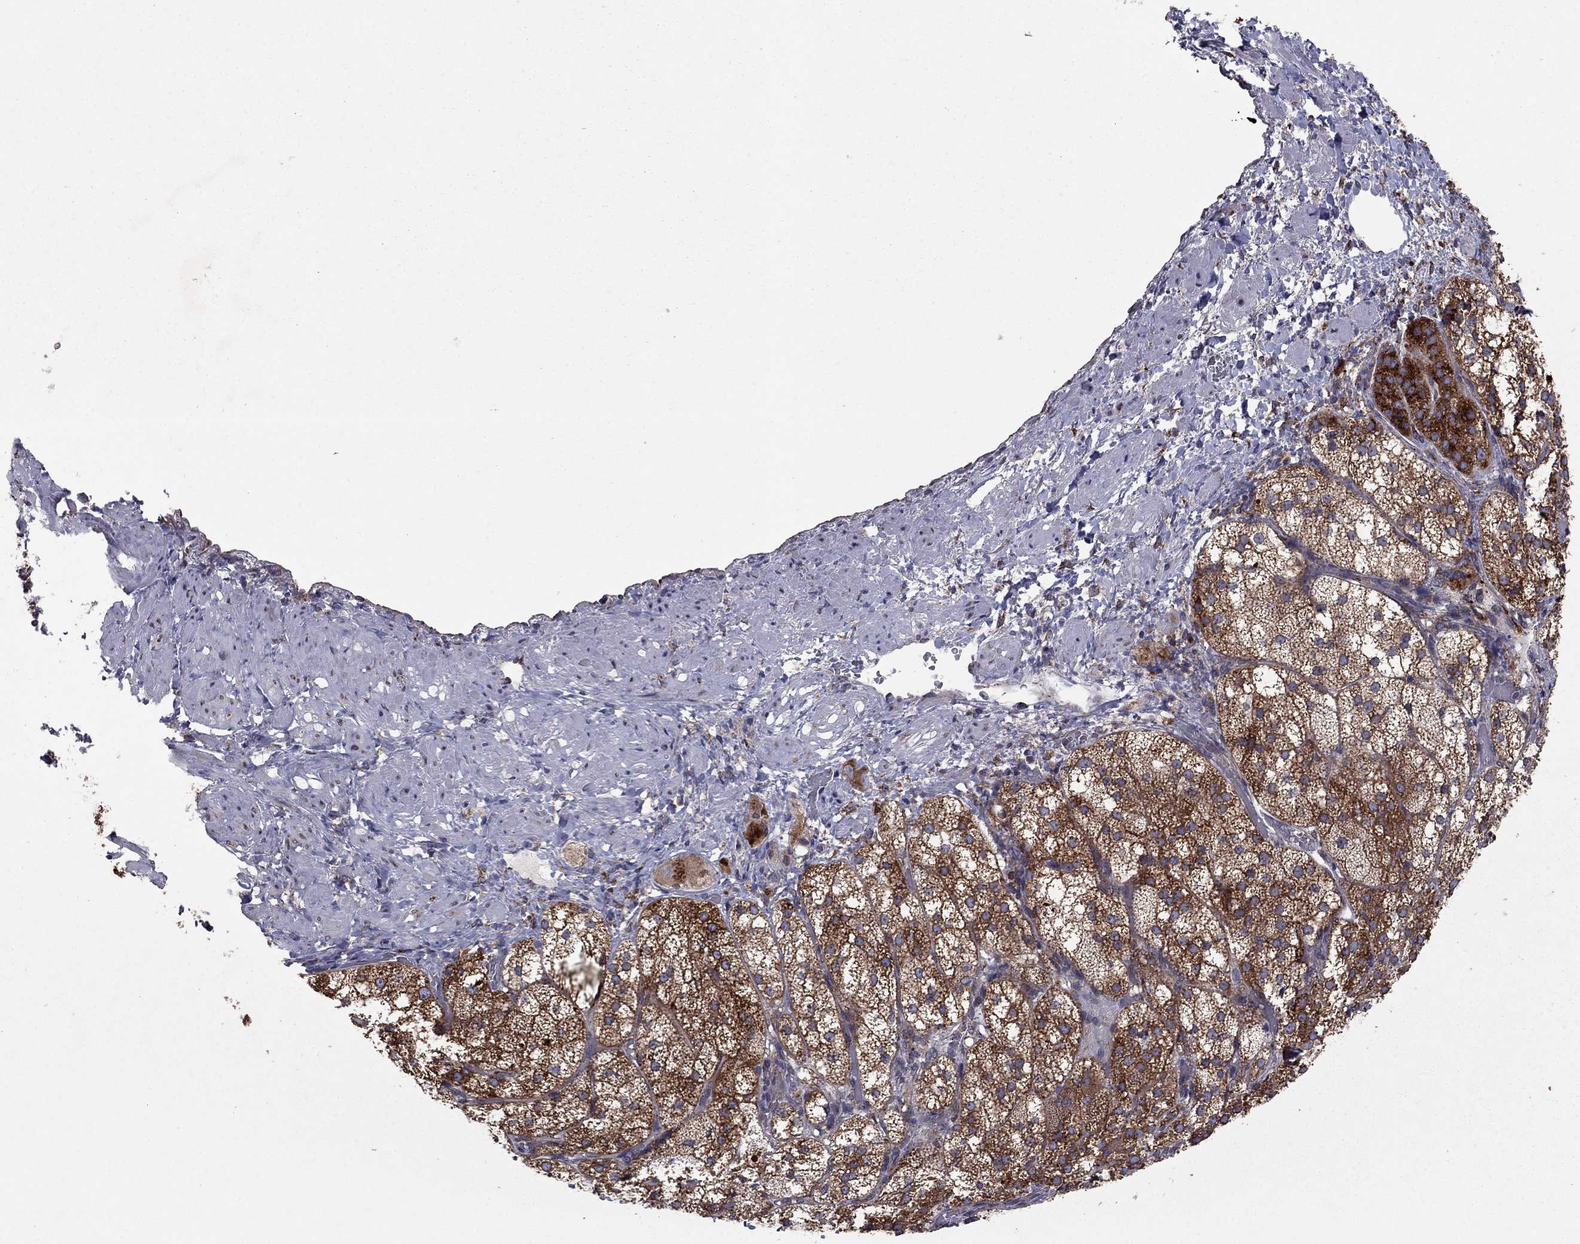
{"staining": {"intensity": "strong", "quantity": "25%-75%", "location": "cytoplasmic/membranous"}, "tissue": "adrenal gland", "cell_type": "Glandular cells", "image_type": "normal", "snomed": [{"axis": "morphology", "description": "Normal tissue, NOS"}, {"axis": "topography", "description": "Adrenal gland"}], "caption": "An image showing strong cytoplasmic/membranous positivity in about 25%-75% of glandular cells in normal adrenal gland, as visualized by brown immunohistochemical staining.", "gene": "YIF1A", "patient": {"sex": "female", "age": 60}}